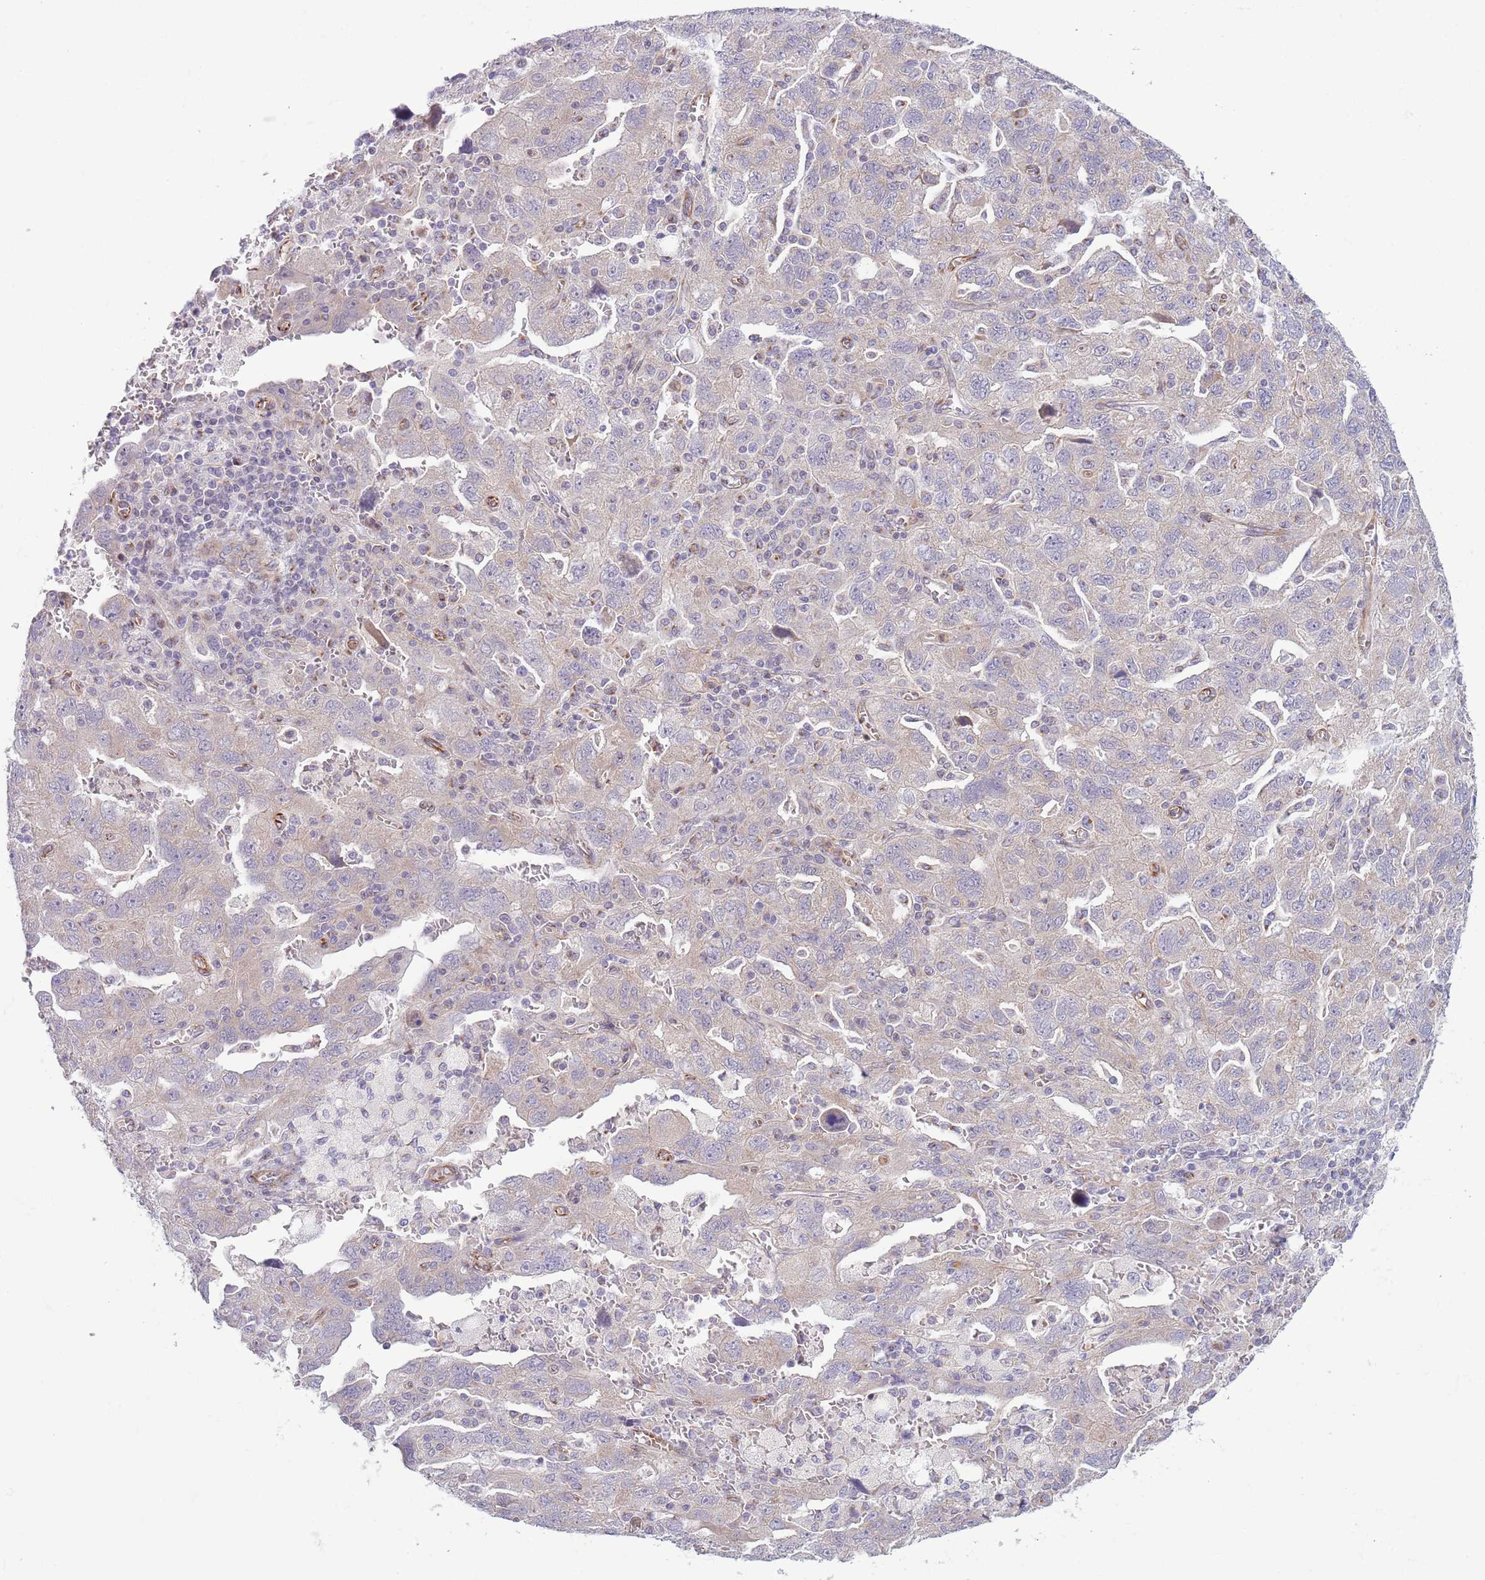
{"staining": {"intensity": "negative", "quantity": "none", "location": "none"}, "tissue": "ovarian cancer", "cell_type": "Tumor cells", "image_type": "cancer", "snomed": [{"axis": "morphology", "description": "Carcinoma, NOS"}, {"axis": "morphology", "description": "Cystadenocarcinoma, serous, NOS"}, {"axis": "topography", "description": "Ovary"}], "caption": "Immunohistochemistry (IHC) photomicrograph of human ovarian carcinoma stained for a protein (brown), which exhibits no expression in tumor cells. (DAB (3,3'-diaminobenzidine) immunohistochemistry, high magnification).", "gene": "C20orf96", "patient": {"sex": "female", "age": 69}}